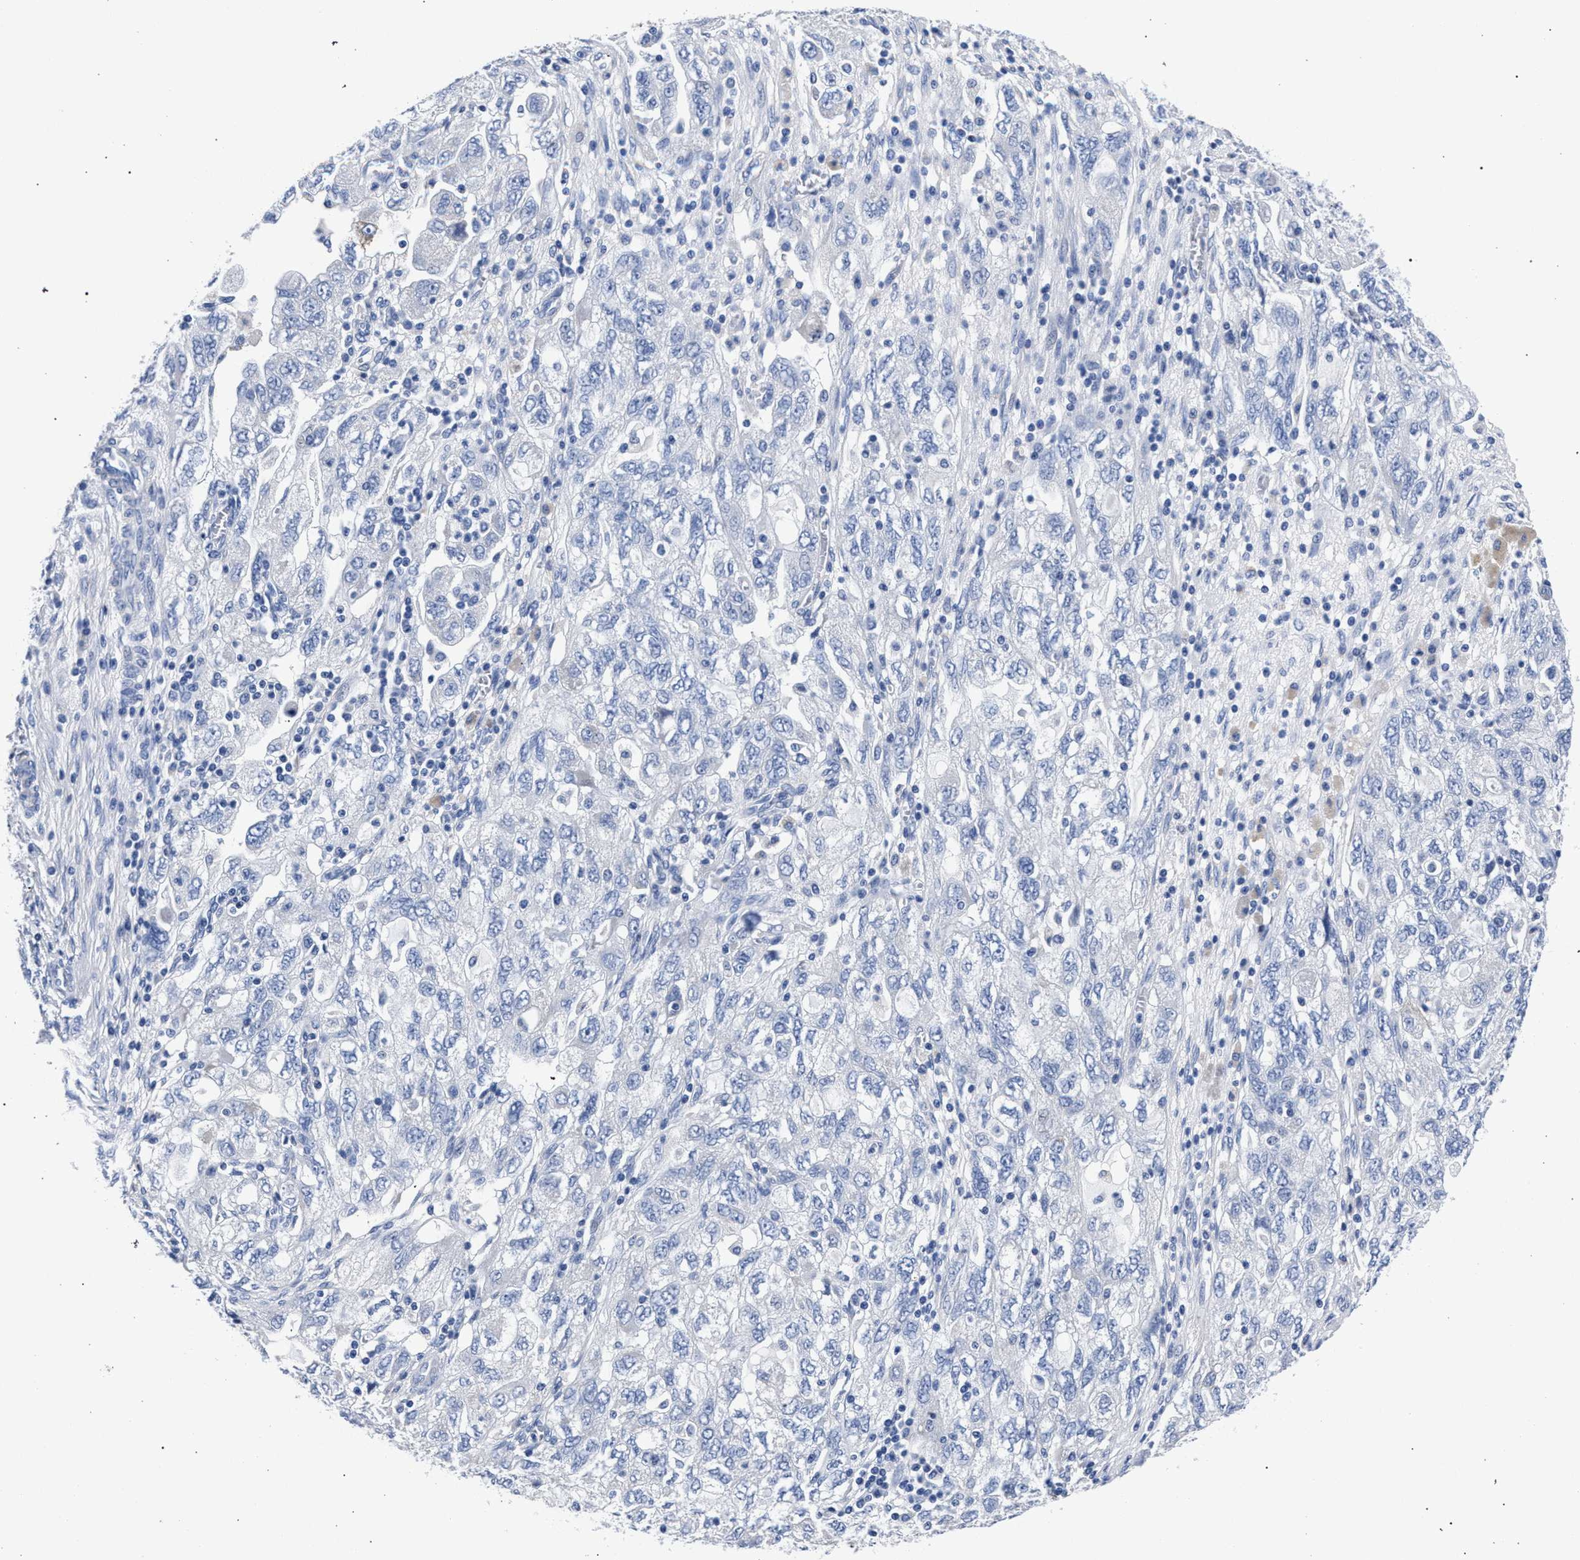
{"staining": {"intensity": "negative", "quantity": "none", "location": "none"}, "tissue": "ovarian cancer", "cell_type": "Tumor cells", "image_type": "cancer", "snomed": [{"axis": "morphology", "description": "Carcinoma, NOS"}, {"axis": "morphology", "description": "Cystadenocarcinoma, serous, NOS"}, {"axis": "topography", "description": "Ovary"}], "caption": "Protein analysis of ovarian carcinoma displays no significant expression in tumor cells.", "gene": "AKAP4", "patient": {"sex": "female", "age": 69}}